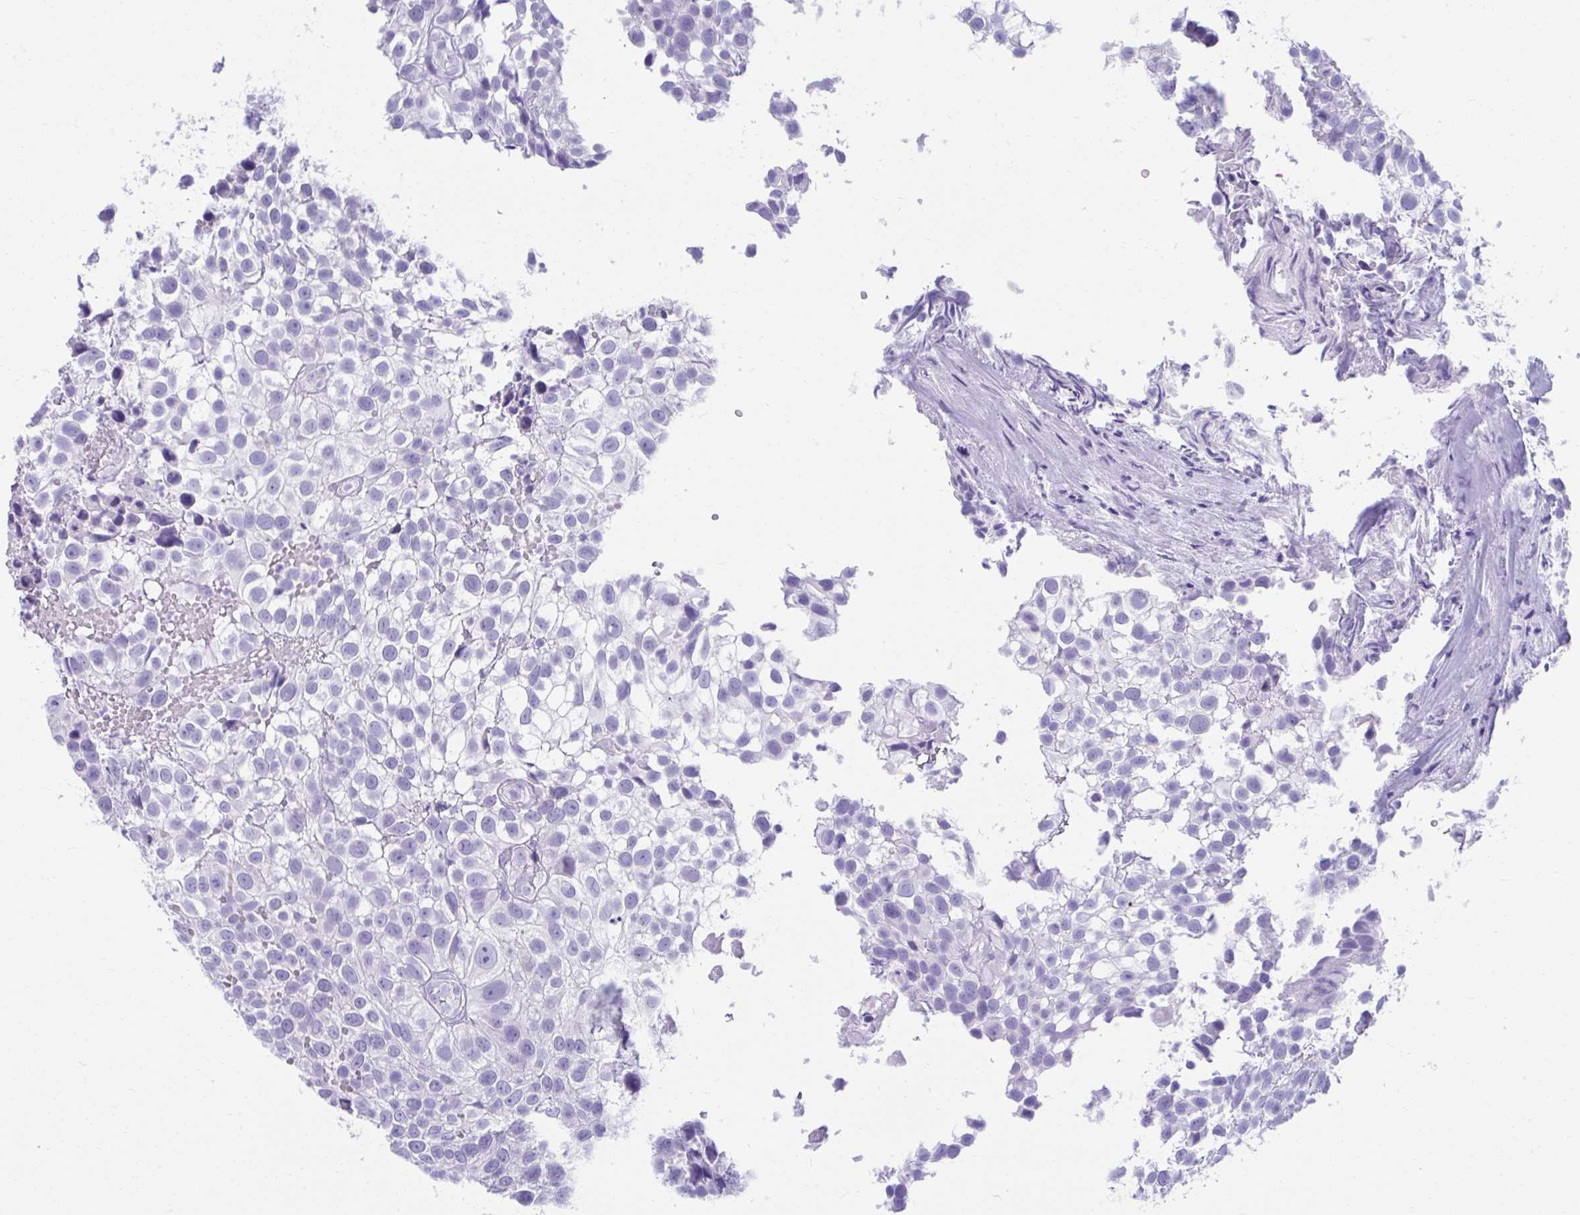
{"staining": {"intensity": "negative", "quantity": "none", "location": "none"}, "tissue": "urothelial cancer", "cell_type": "Tumor cells", "image_type": "cancer", "snomed": [{"axis": "morphology", "description": "Urothelial carcinoma, High grade"}, {"axis": "topography", "description": "Urinary bladder"}], "caption": "This is an immunohistochemistry (IHC) micrograph of high-grade urothelial carcinoma. There is no expression in tumor cells.", "gene": "ISL1", "patient": {"sex": "male", "age": 56}}